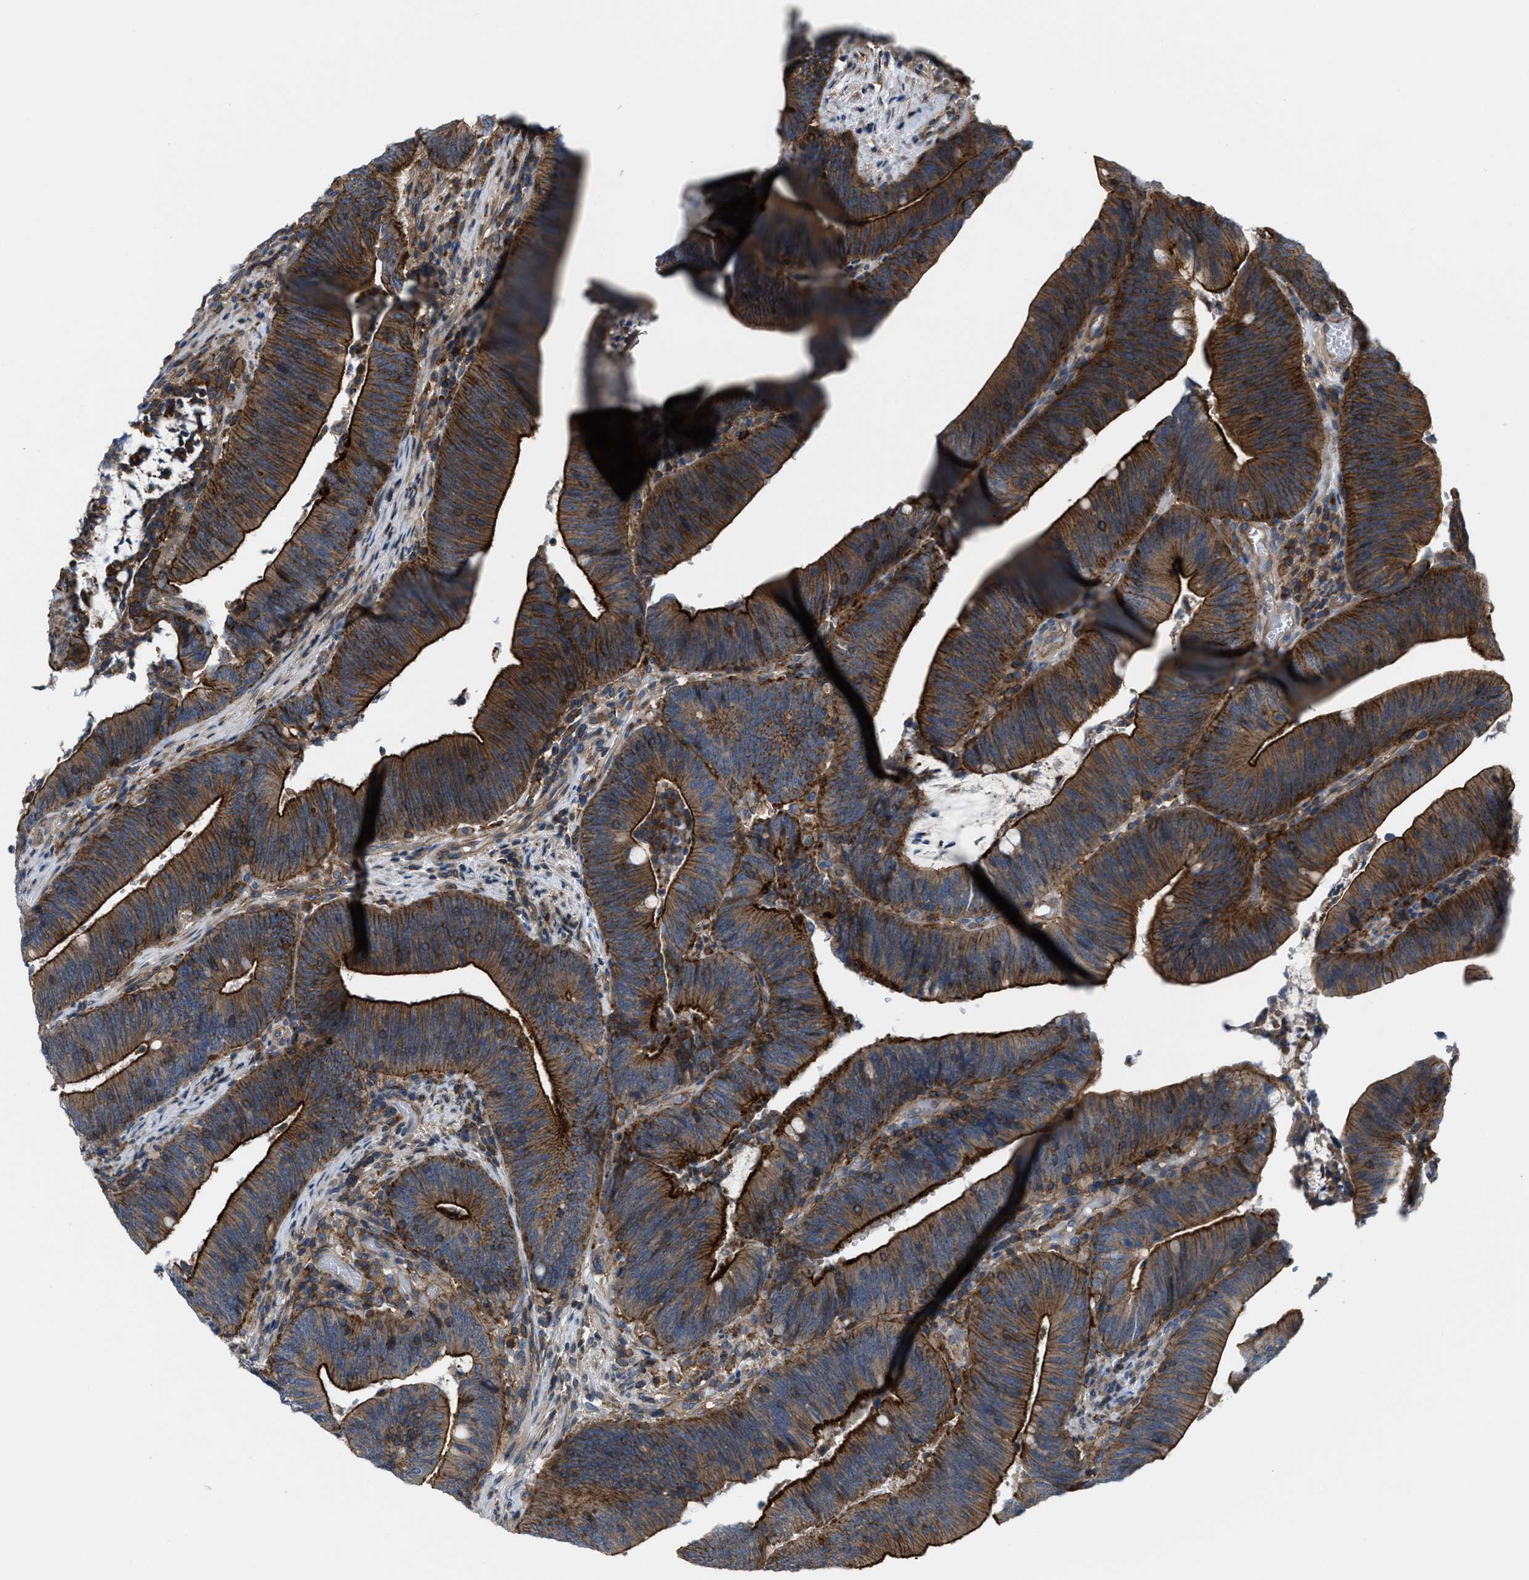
{"staining": {"intensity": "strong", "quantity": ">75%", "location": "cytoplasmic/membranous"}, "tissue": "colorectal cancer", "cell_type": "Tumor cells", "image_type": "cancer", "snomed": [{"axis": "morphology", "description": "Normal tissue, NOS"}, {"axis": "morphology", "description": "Adenocarcinoma, NOS"}, {"axis": "topography", "description": "Rectum"}], "caption": "Protein analysis of colorectal cancer (adenocarcinoma) tissue reveals strong cytoplasmic/membranous positivity in about >75% of tumor cells.", "gene": "MYO18A", "patient": {"sex": "female", "age": 66}}